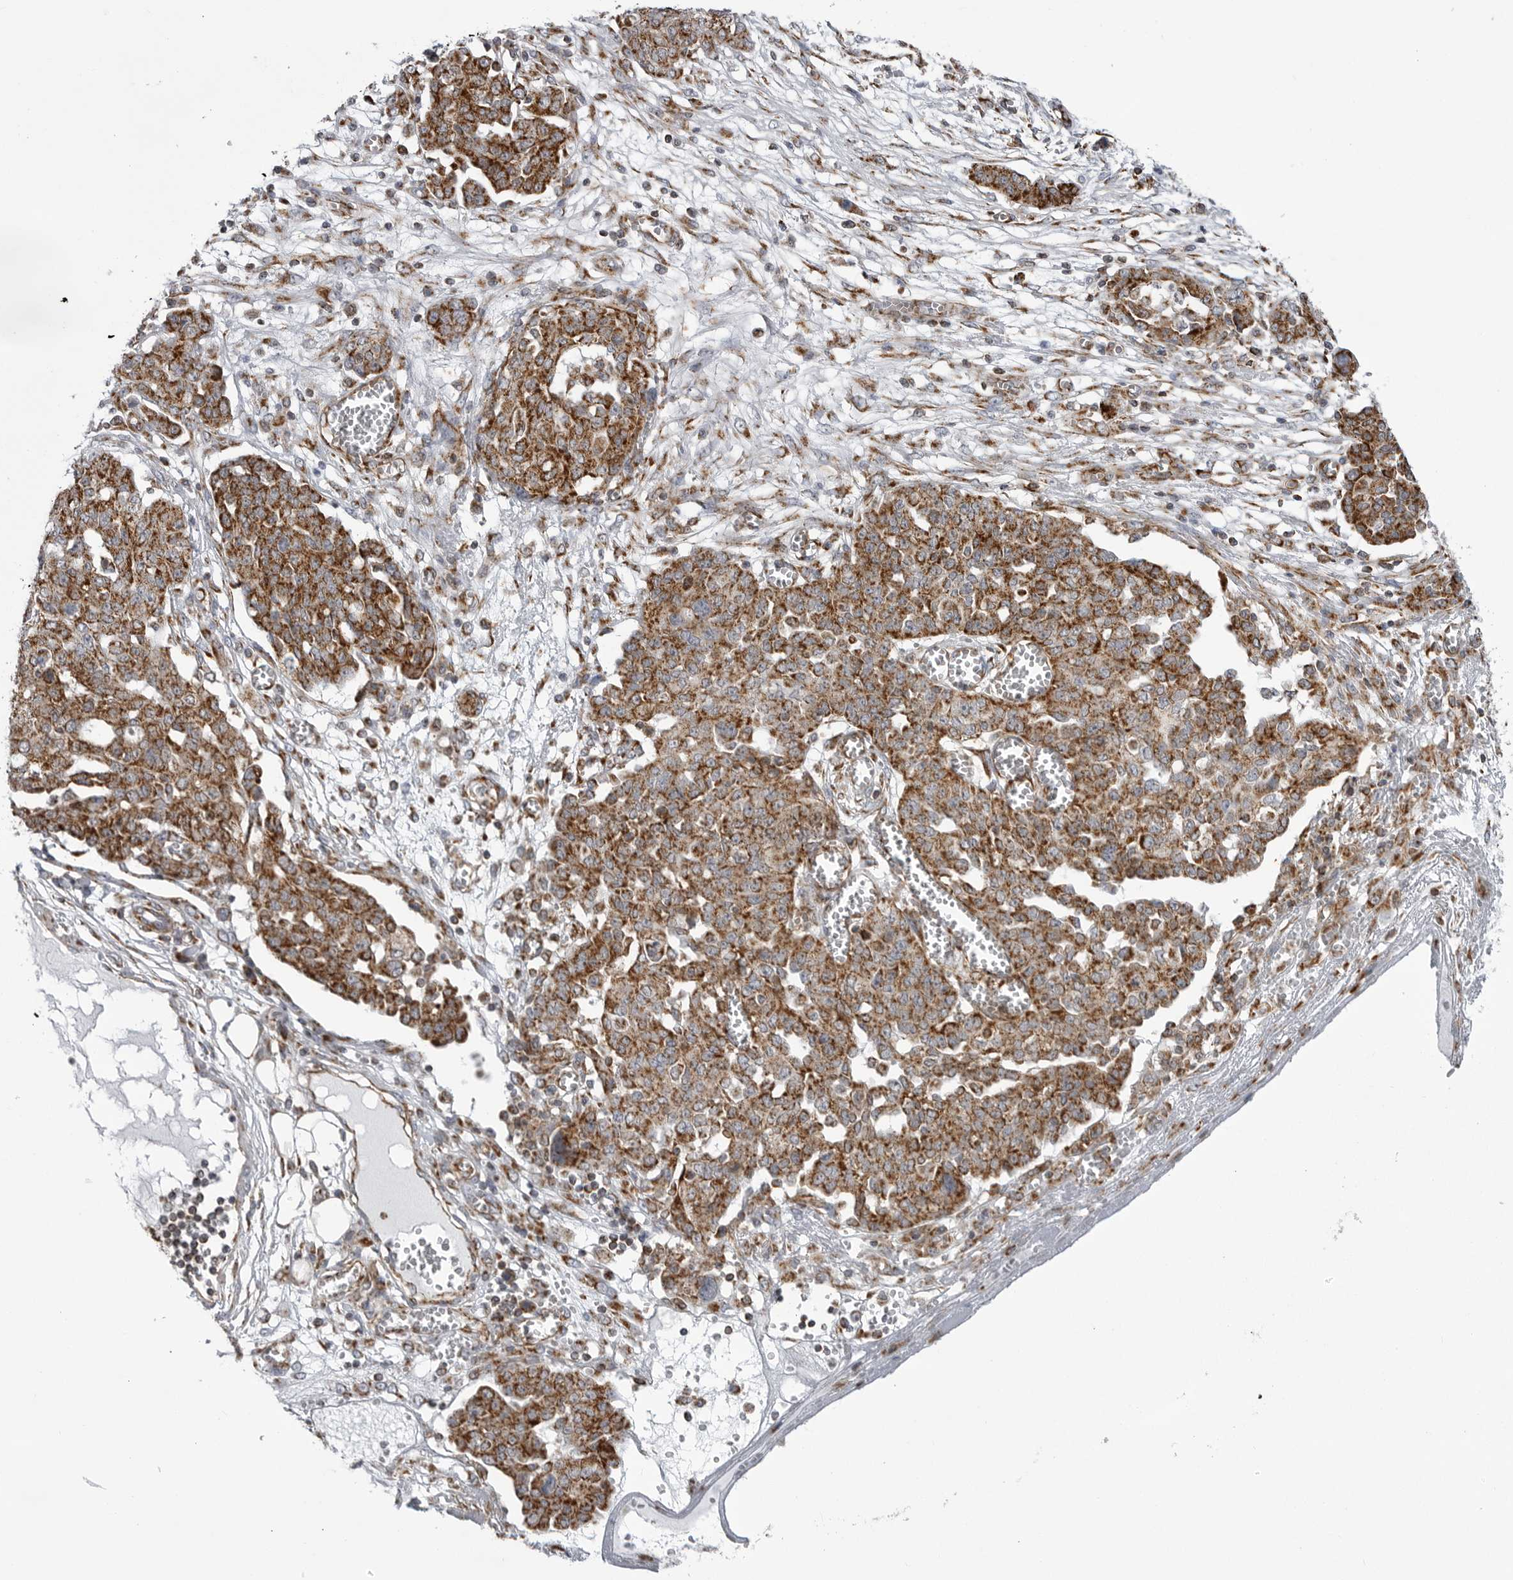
{"staining": {"intensity": "strong", "quantity": ">75%", "location": "cytoplasmic/membranous"}, "tissue": "ovarian cancer", "cell_type": "Tumor cells", "image_type": "cancer", "snomed": [{"axis": "morphology", "description": "Cystadenocarcinoma, serous, NOS"}, {"axis": "topography", "description": "Soft tissue"}, {"axis": "topography", "description": "Ovary"}], "caption": "Protein positivity by IHC reveals strong cytoplasmic/membranous expression in about >75% of tumor cells in ovarian cancer (serous cystadenocarcinoma). (Brightfield microscopy of DAB IHC at high magnification).", "gene": "FH", "patient": {"sex": "female", "age": 57}}